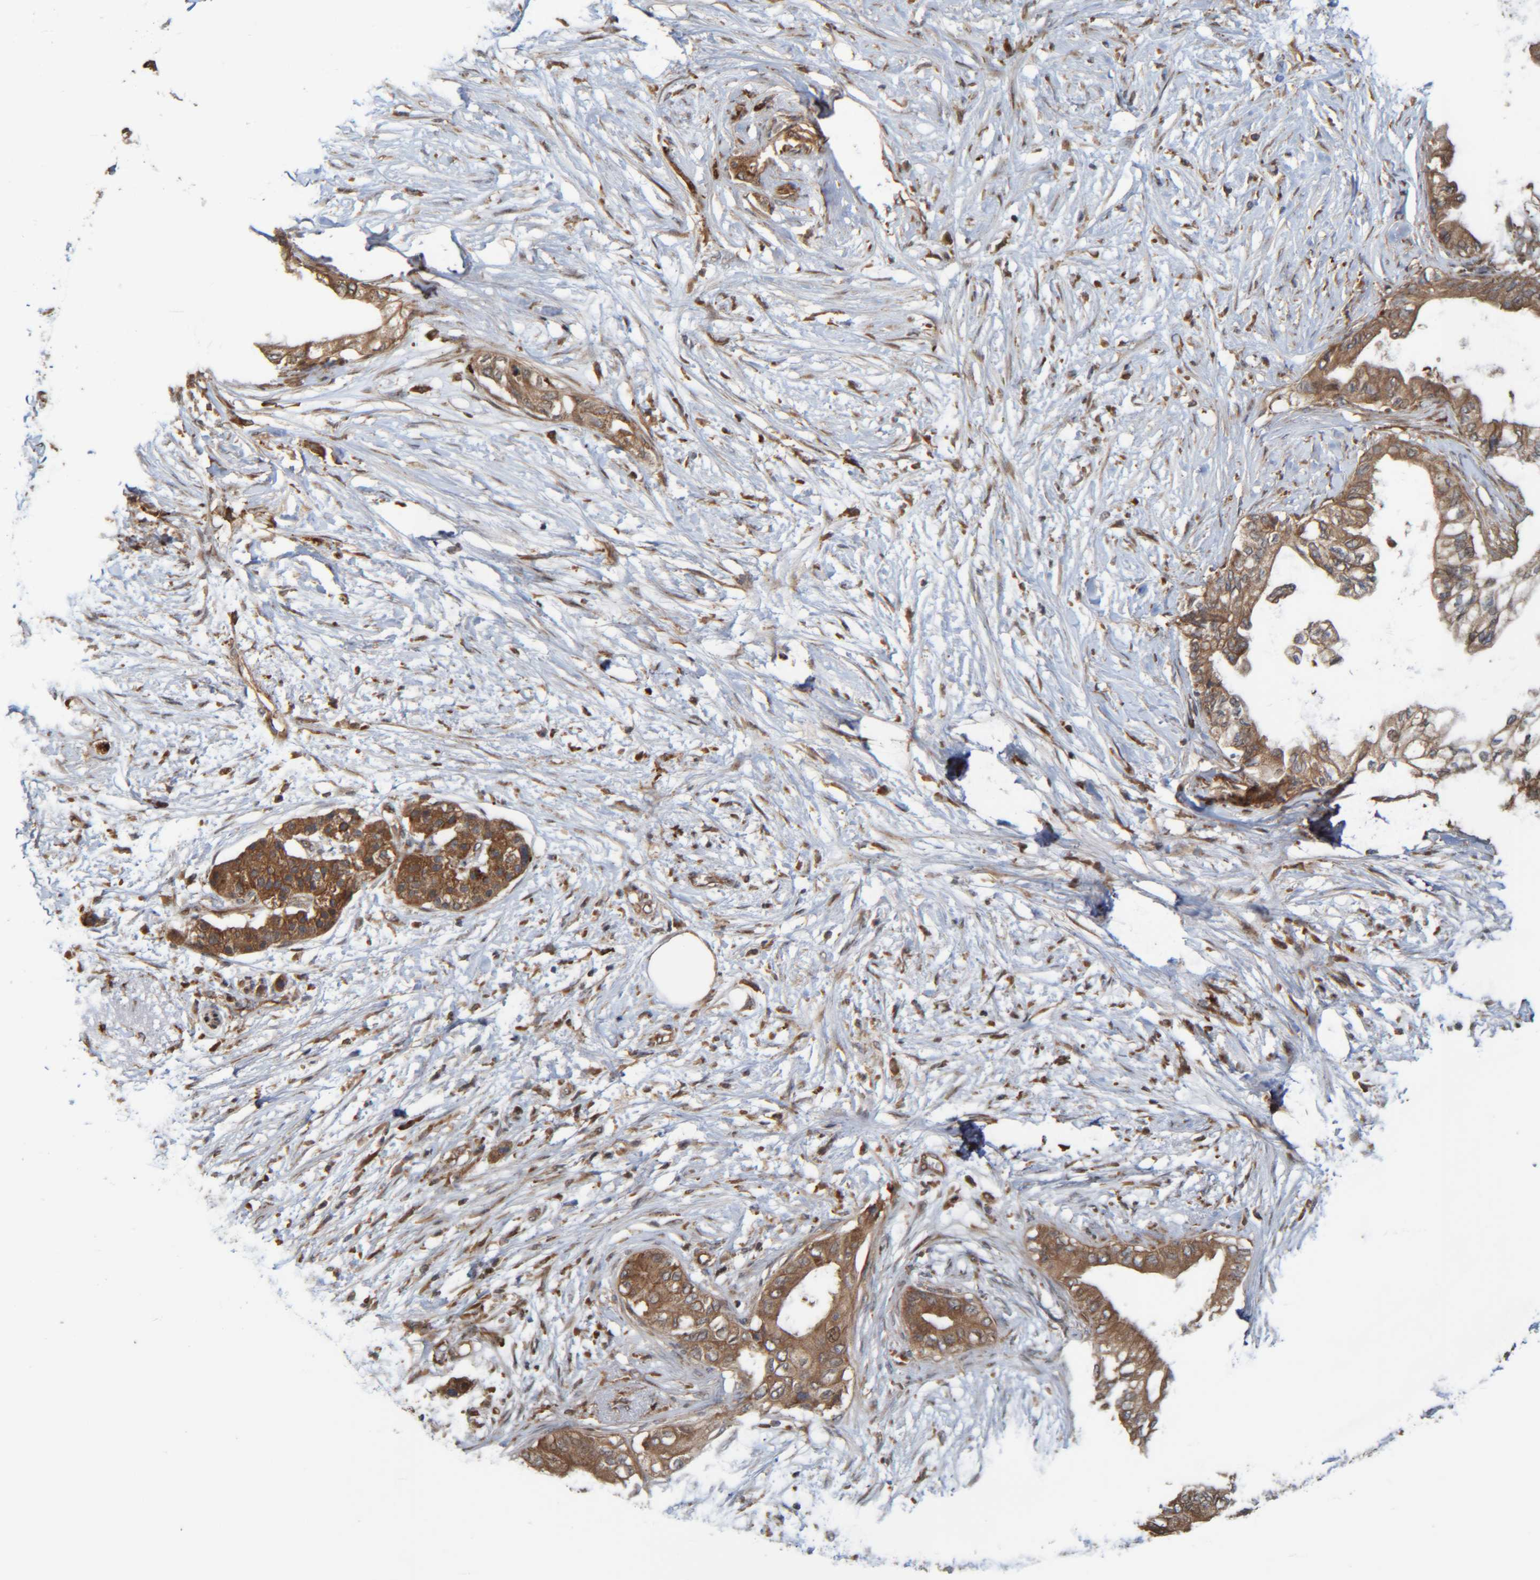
{"staining": {"intensity": "moderate", "quantity": ">75%", "location": "cytoplasmic/membranous"}, "tissue": "pancreatic cancer", "cell_type": "Tumor cells", "image_type": "cancer", "snomed": [{"axis": "morphology", "description": "Normal tissue, NOS"}, {"axis": "morphology", "description": "Adenocarcinoma, NOS"}, {"axis": "topography", "description": "Pancreas"}, {"axis": "topography", "description": "Duodenum"}], "caption": "Pancreatic cancer stained for a protein shows moderate cytoplasmic/membranous positivity in tumor cells.", "gene": "CCDC57", "patient": {"sex": "female", "age": 60}}